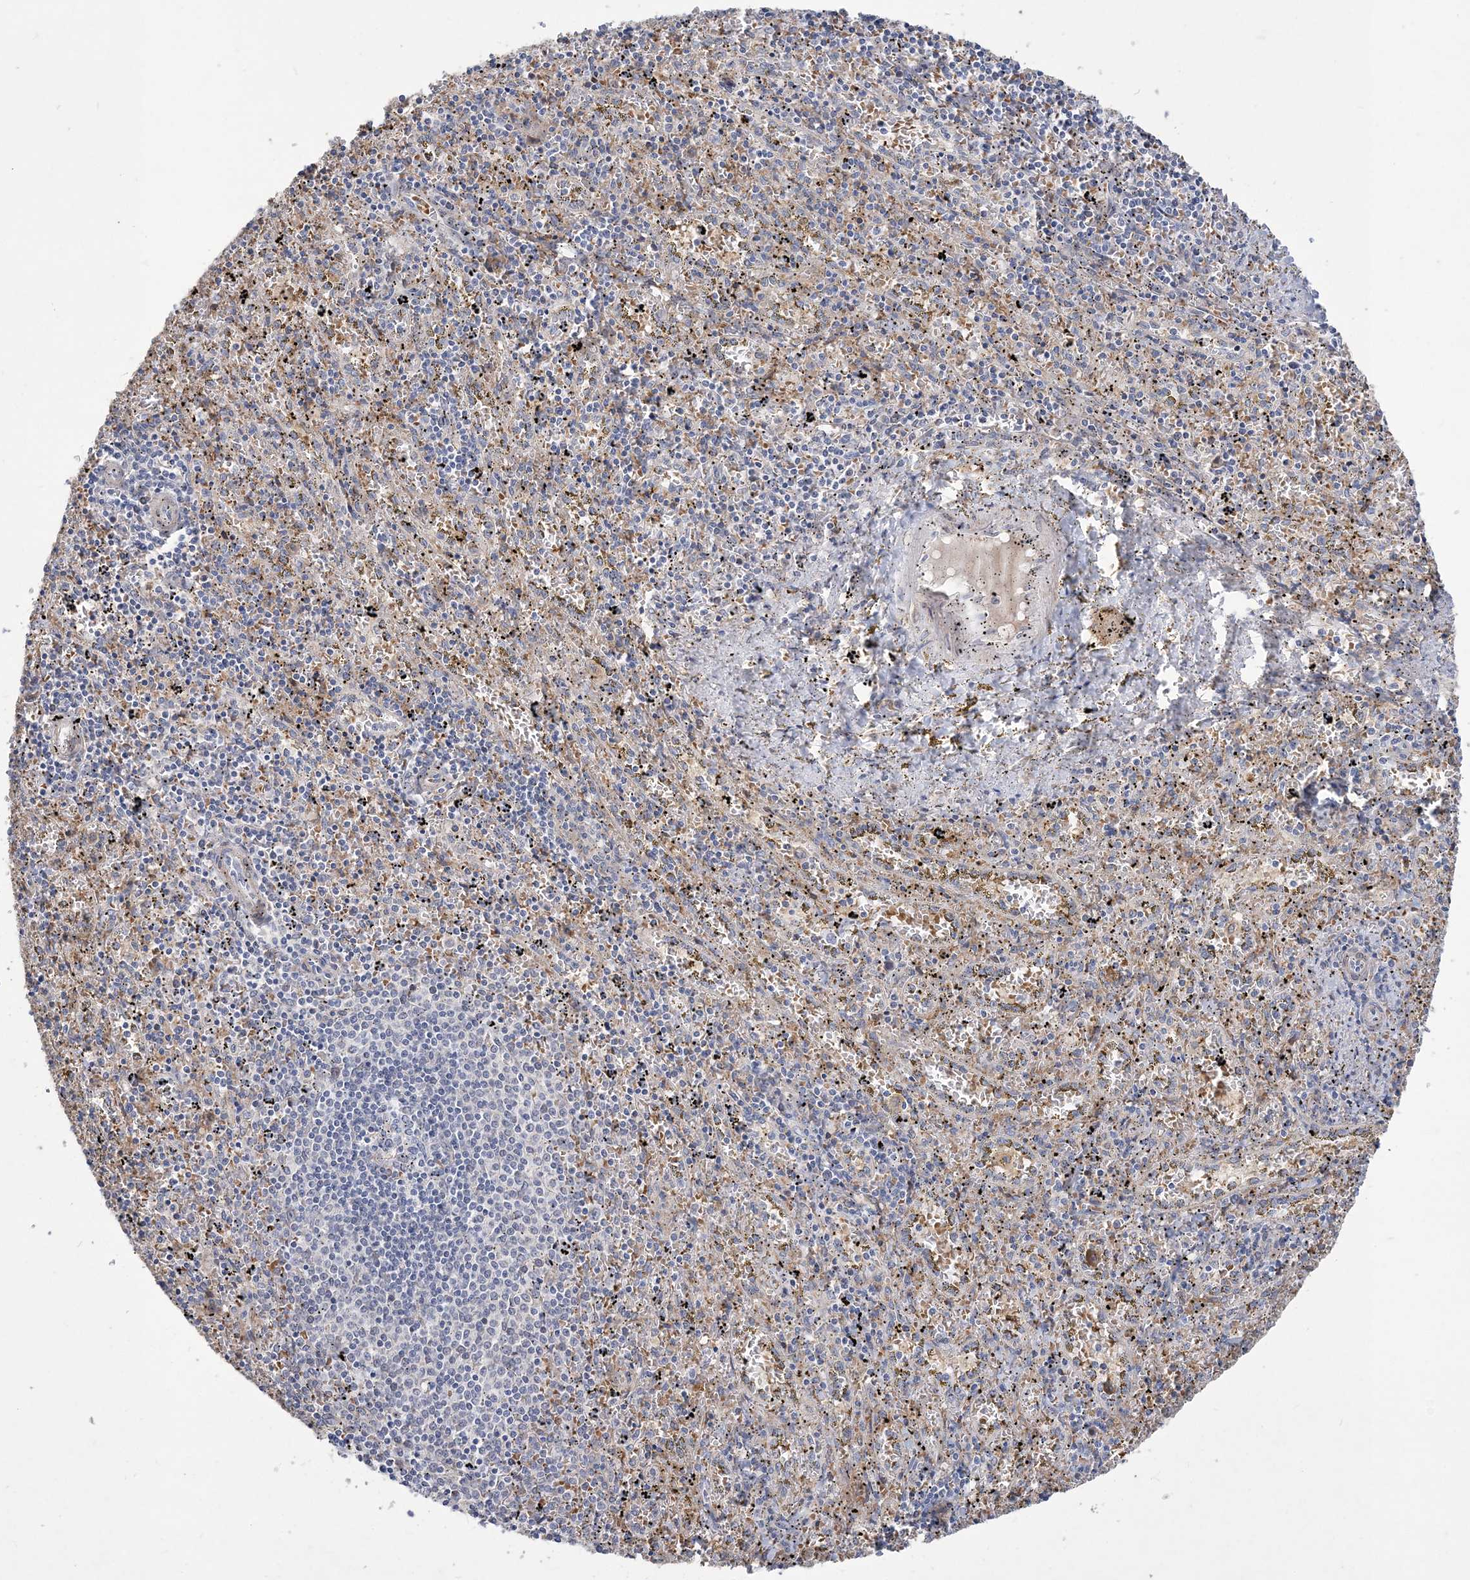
{"staining": {"intensity": "negative", "quantity": "none", "location": "none"}, "tissue": "spleen", "cell_type": "Cells in red pulp", "image_type": "normal", "snomed": [{"axis": "morphology", "description": "Normal tissue, NOS"}, {"axis": "topography", "description": "Spleen"}], "caption": "Micrograph shows no protein staining in cells in red pulp of normal spleen.", "gene": "TSPEAR", "patient": {"sex": "male", "age": 11}}